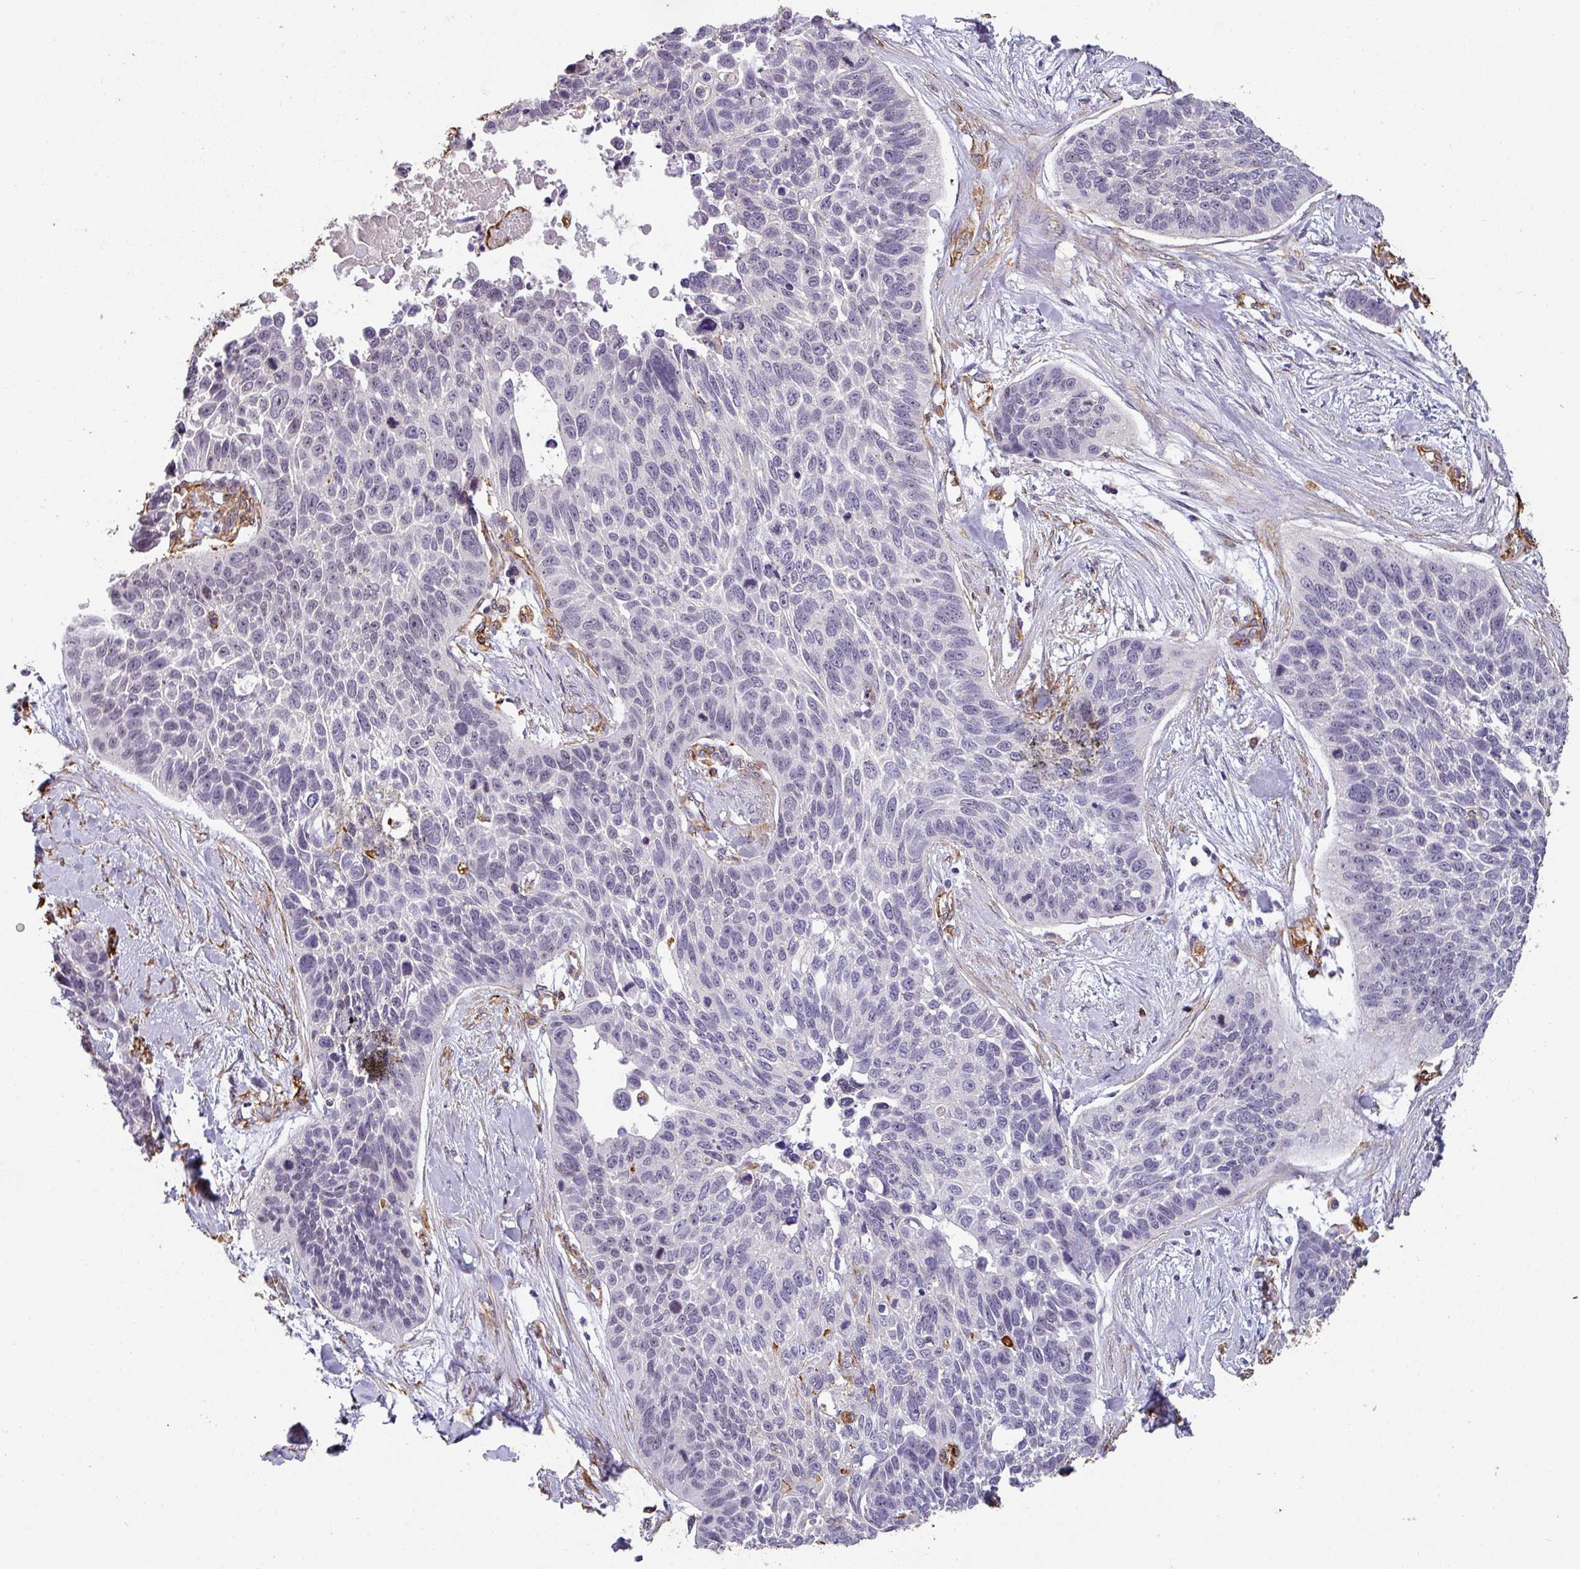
{"staining": {"intensity": "negative", "quantity": "none", "location": "none"}, "tissue": "lung cancer", "cell_type": "Tumor cells", "image_type": "cancer", "snomed": [{"axis": "morphology", "description": "Squamous cell carcinoma, NOS"}, {"axis": "topography", "description": "Lung"}], "caption": "The image demonstrates no significant expression in tumor cells of lung cancer. (Brightfield microscopy of DAB IHC at high magnification).", "gene": "ZNF280C", "patient": {"sex": "male", "age": 62}}